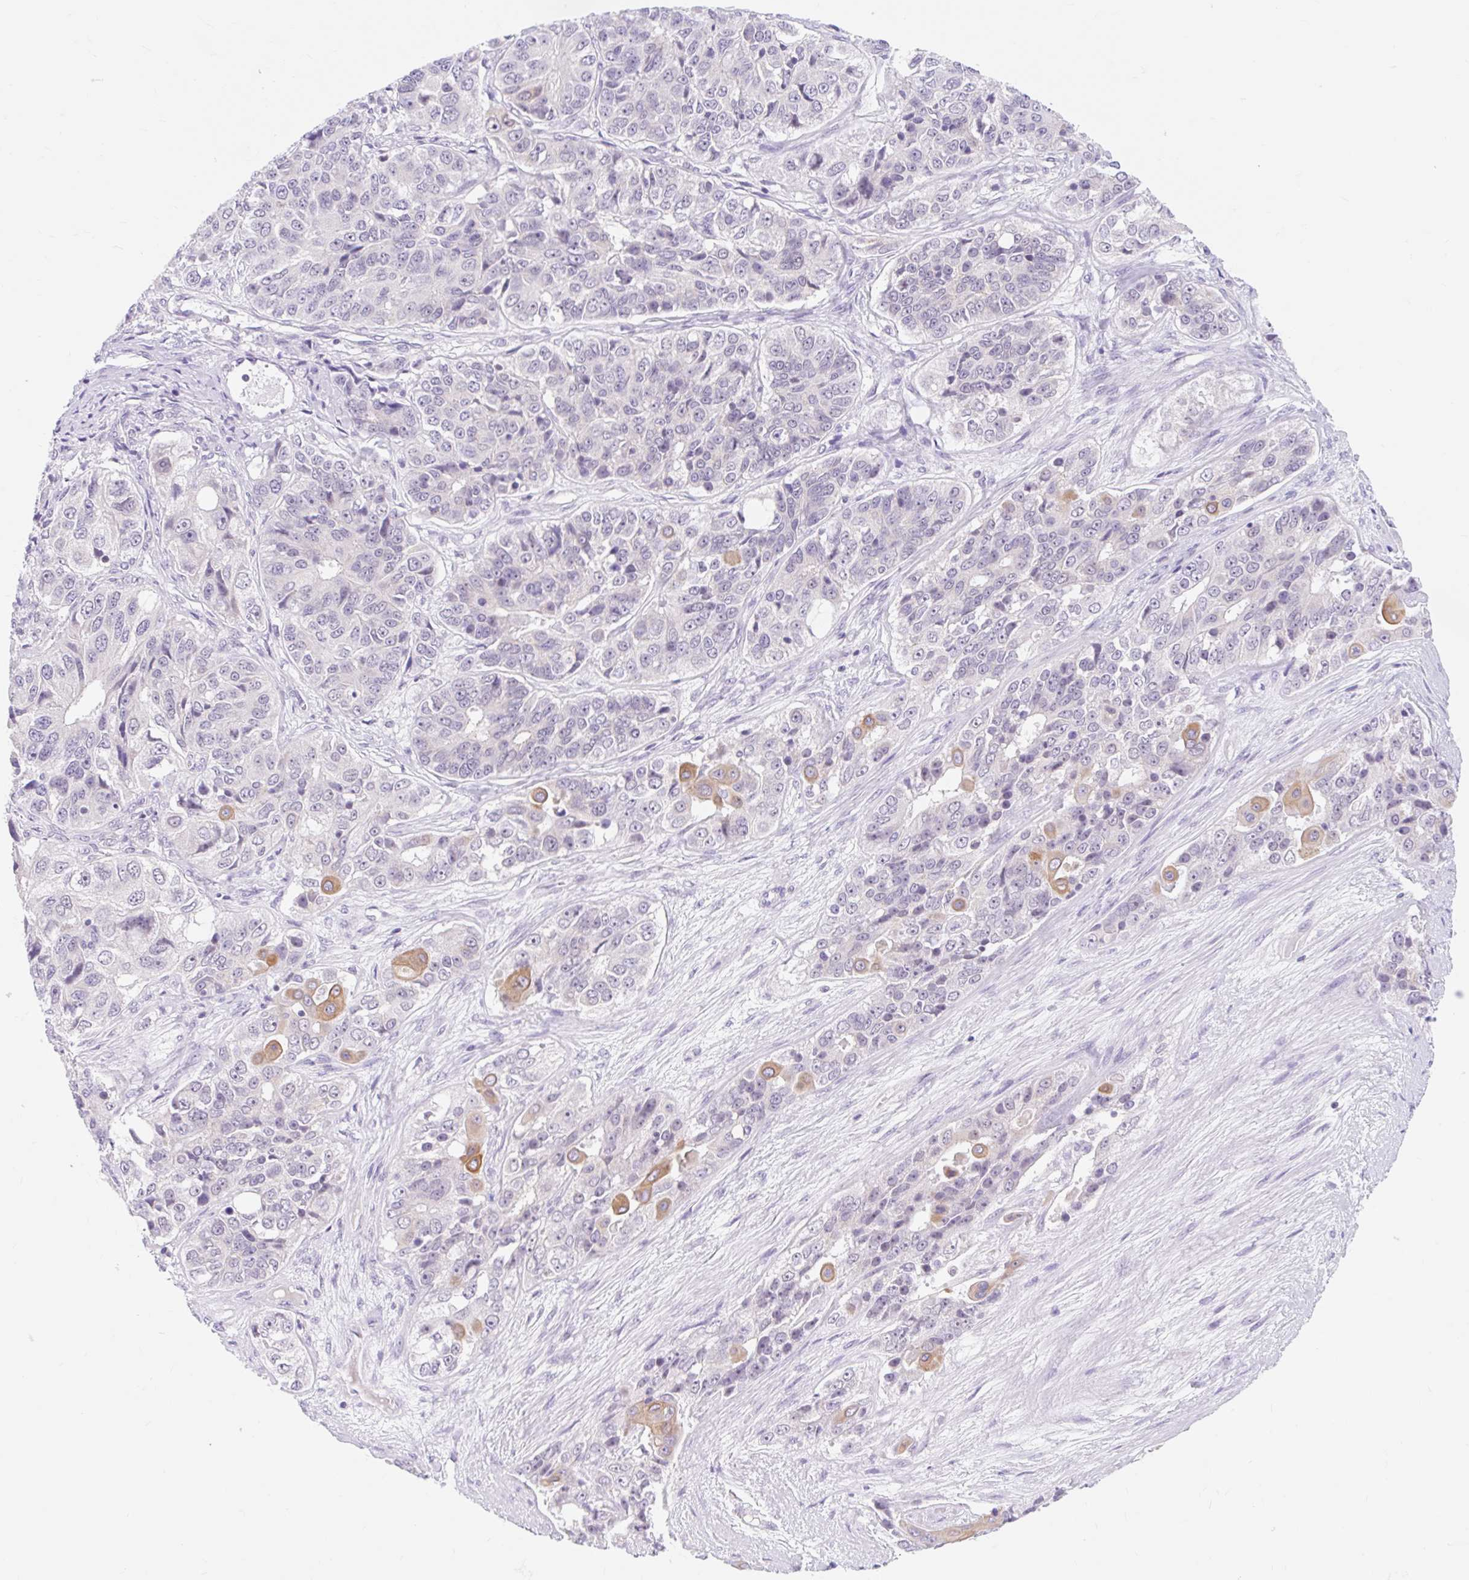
{"staining": {"intensity": "moderate", "quantity": "<25%", "location": "cytoplasmic/membranous"}, "tissue": "ovarian cancer", "cell_type": "Tumor cells", "image_type": "cancer", "snomed": [{"axis": "morphology", "description": "Carcinoma, endometroid"}, {"axis": "topography", "description": "Ovary"}], "caption": "Immunohistochemistry histopathology image of human ovarian cancer (endometroid carcinoma) stained for a protein (brown), which exhibits low levels of moderate cytoplasmic/membranous positivity in approximately <25% of tumor cells.", "gene": "ITPK1", "patient": {"sex": "female", "age": 51}}